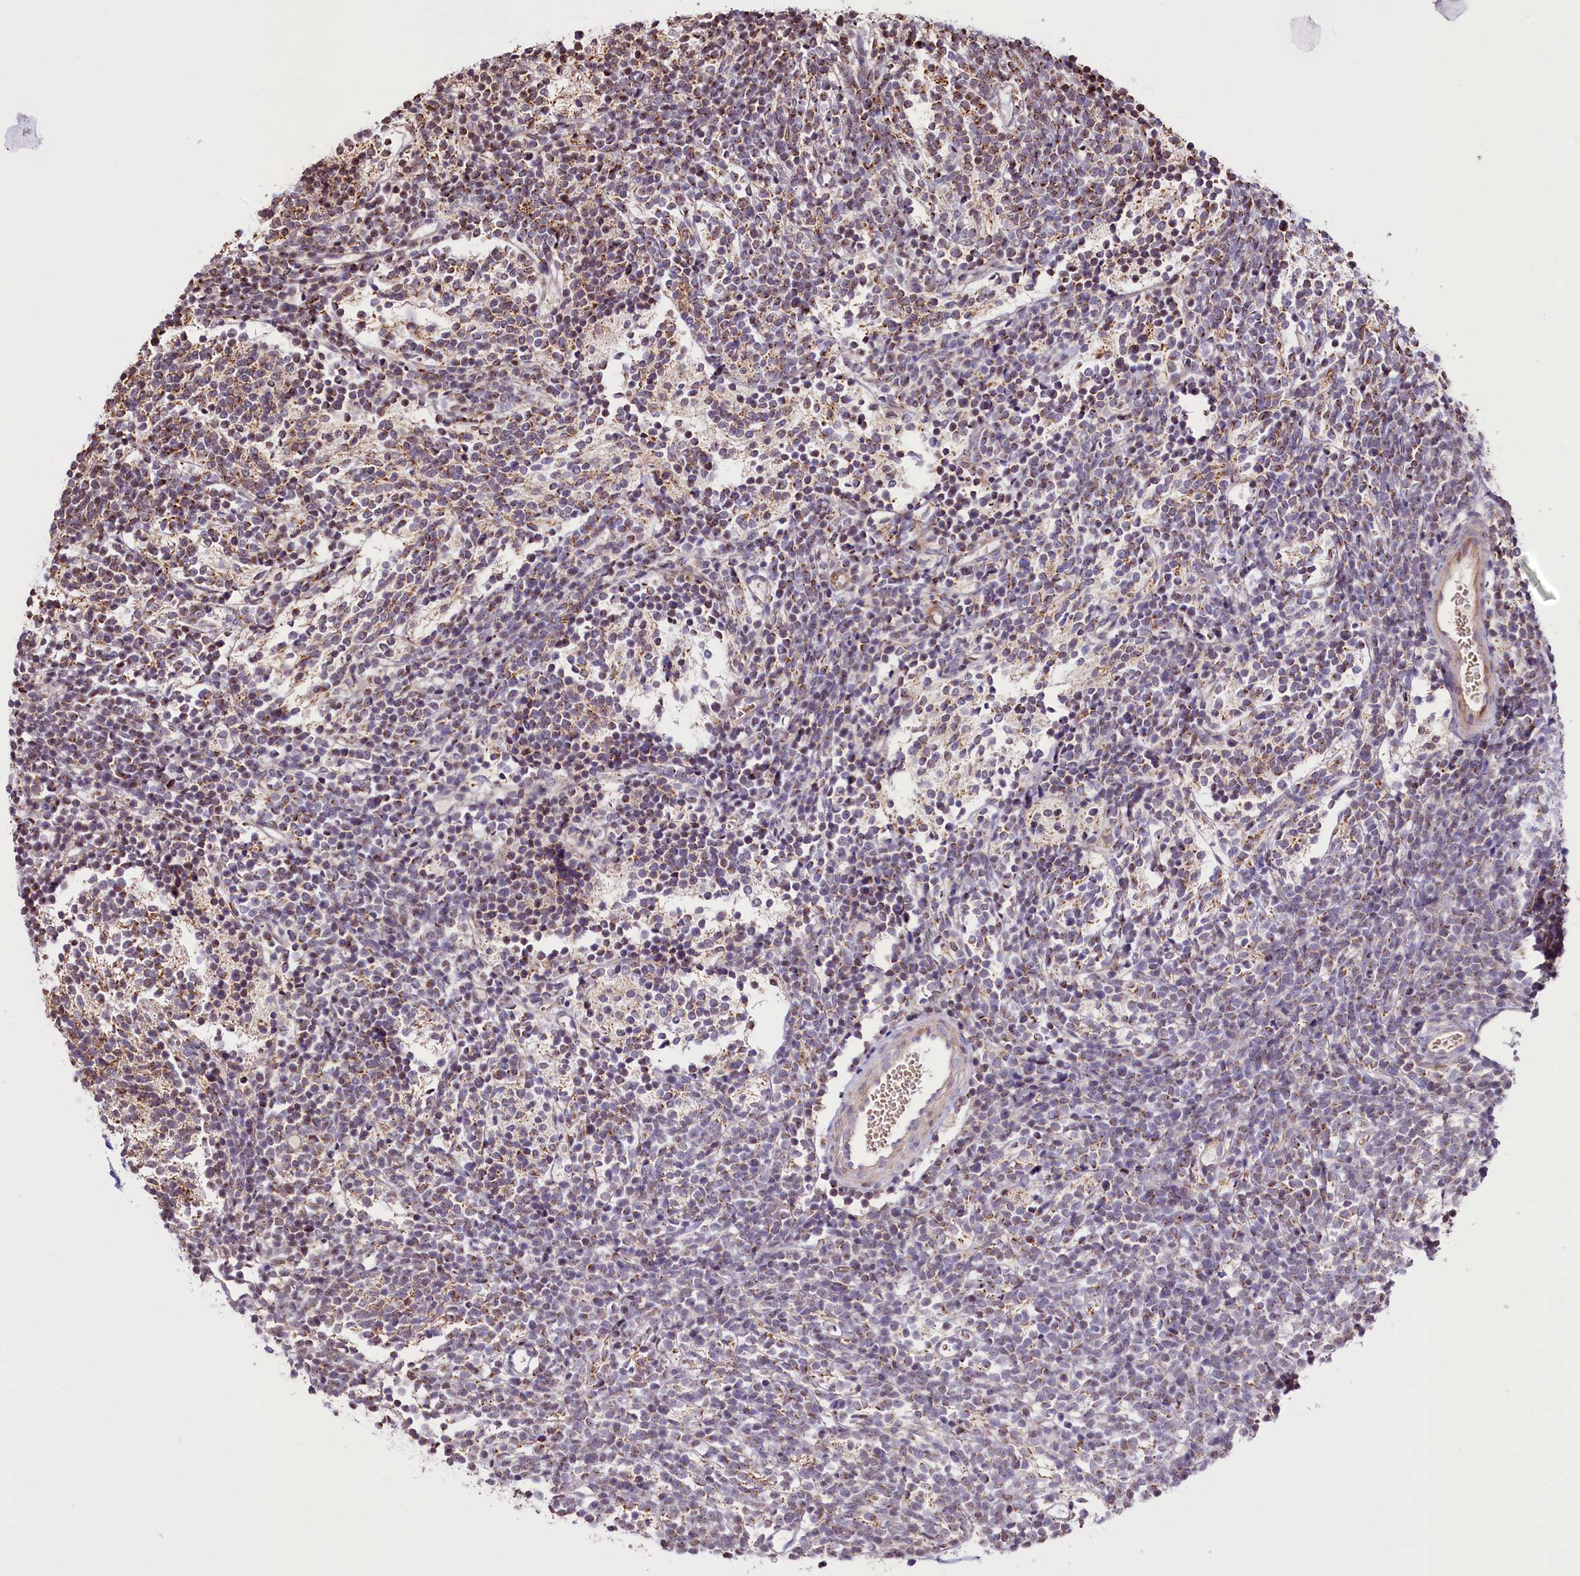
{"staining": {"intensity": "moderate", "quantity": "25%-75%", "location": "cytoplasmic/membranous"}, "tissue": "glioma", "cell_type": "Tumor cells", "image_type": "cancer", "snomed": [{"axis": "morphology", "description": "Glioma, malignant, Low grade"}, {"axis": "topography", "description": "Brain"}], "caption": "Immunohistochemical staining of malignant glioma (low-grade) reveals medium levels of moderate cytoplasmic/membranous positivity in about 25%-75% of tumor cells.", "gene": "ST7", "patient": {"sex": "female", "age": 1}}